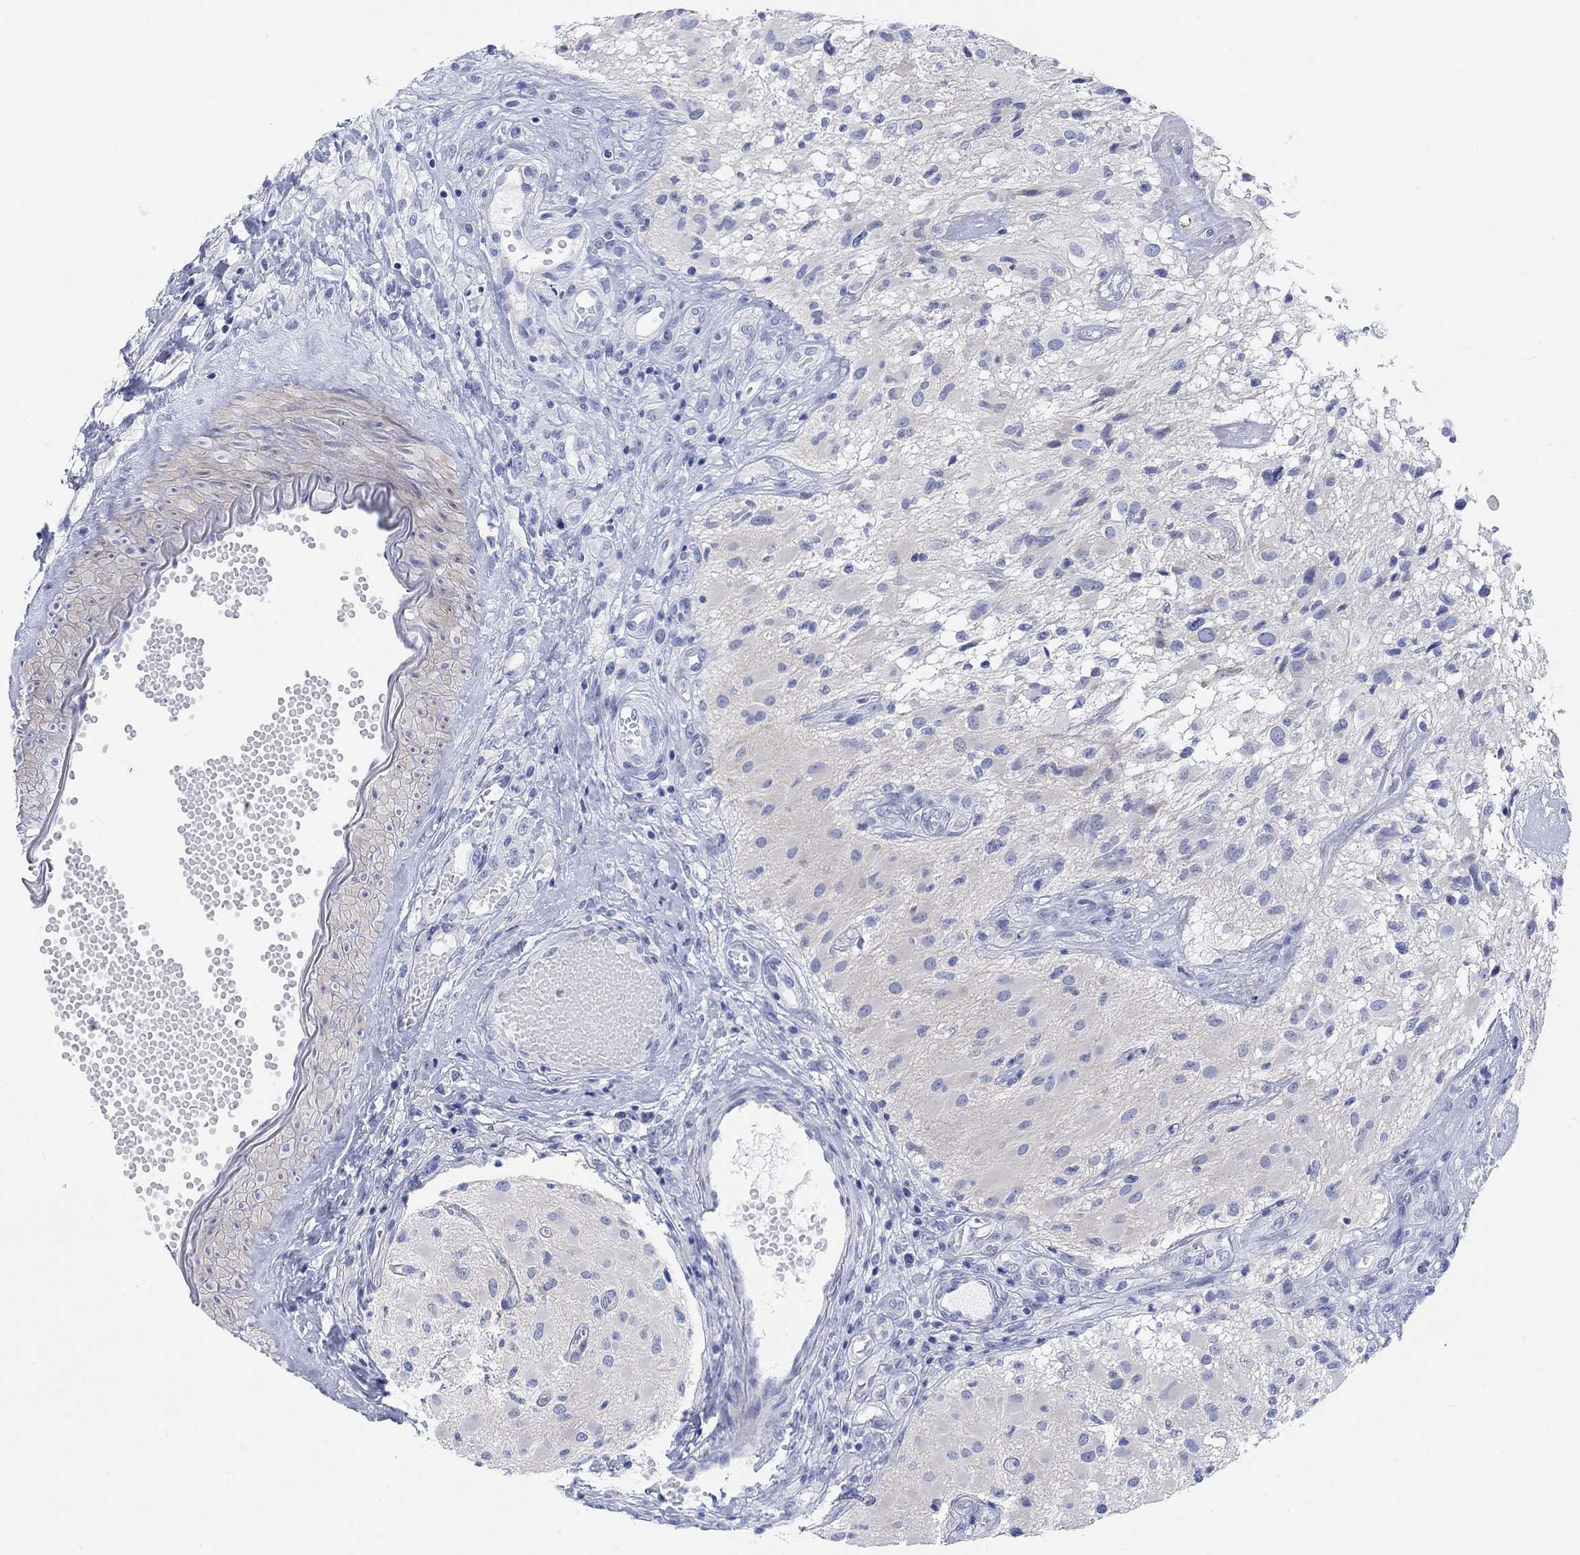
{"staining": {"intensity": "negative", "quantity": "none", "location": "none"}, "tissue": "glioma", "cell_type": "Tumor cells", "image_type": "cancer", "snomed": [{"axis": "morphology", "description": "Glioma, malignant, High grade"}, {"axis": "topography", "description": "Brain"}], "caption": "The image reveals no significant expression in tumor cells of glioma. Nuclei are stained in blue.", "gene": "XIRP2", "patient": {"sex": "female", "age": 63}}